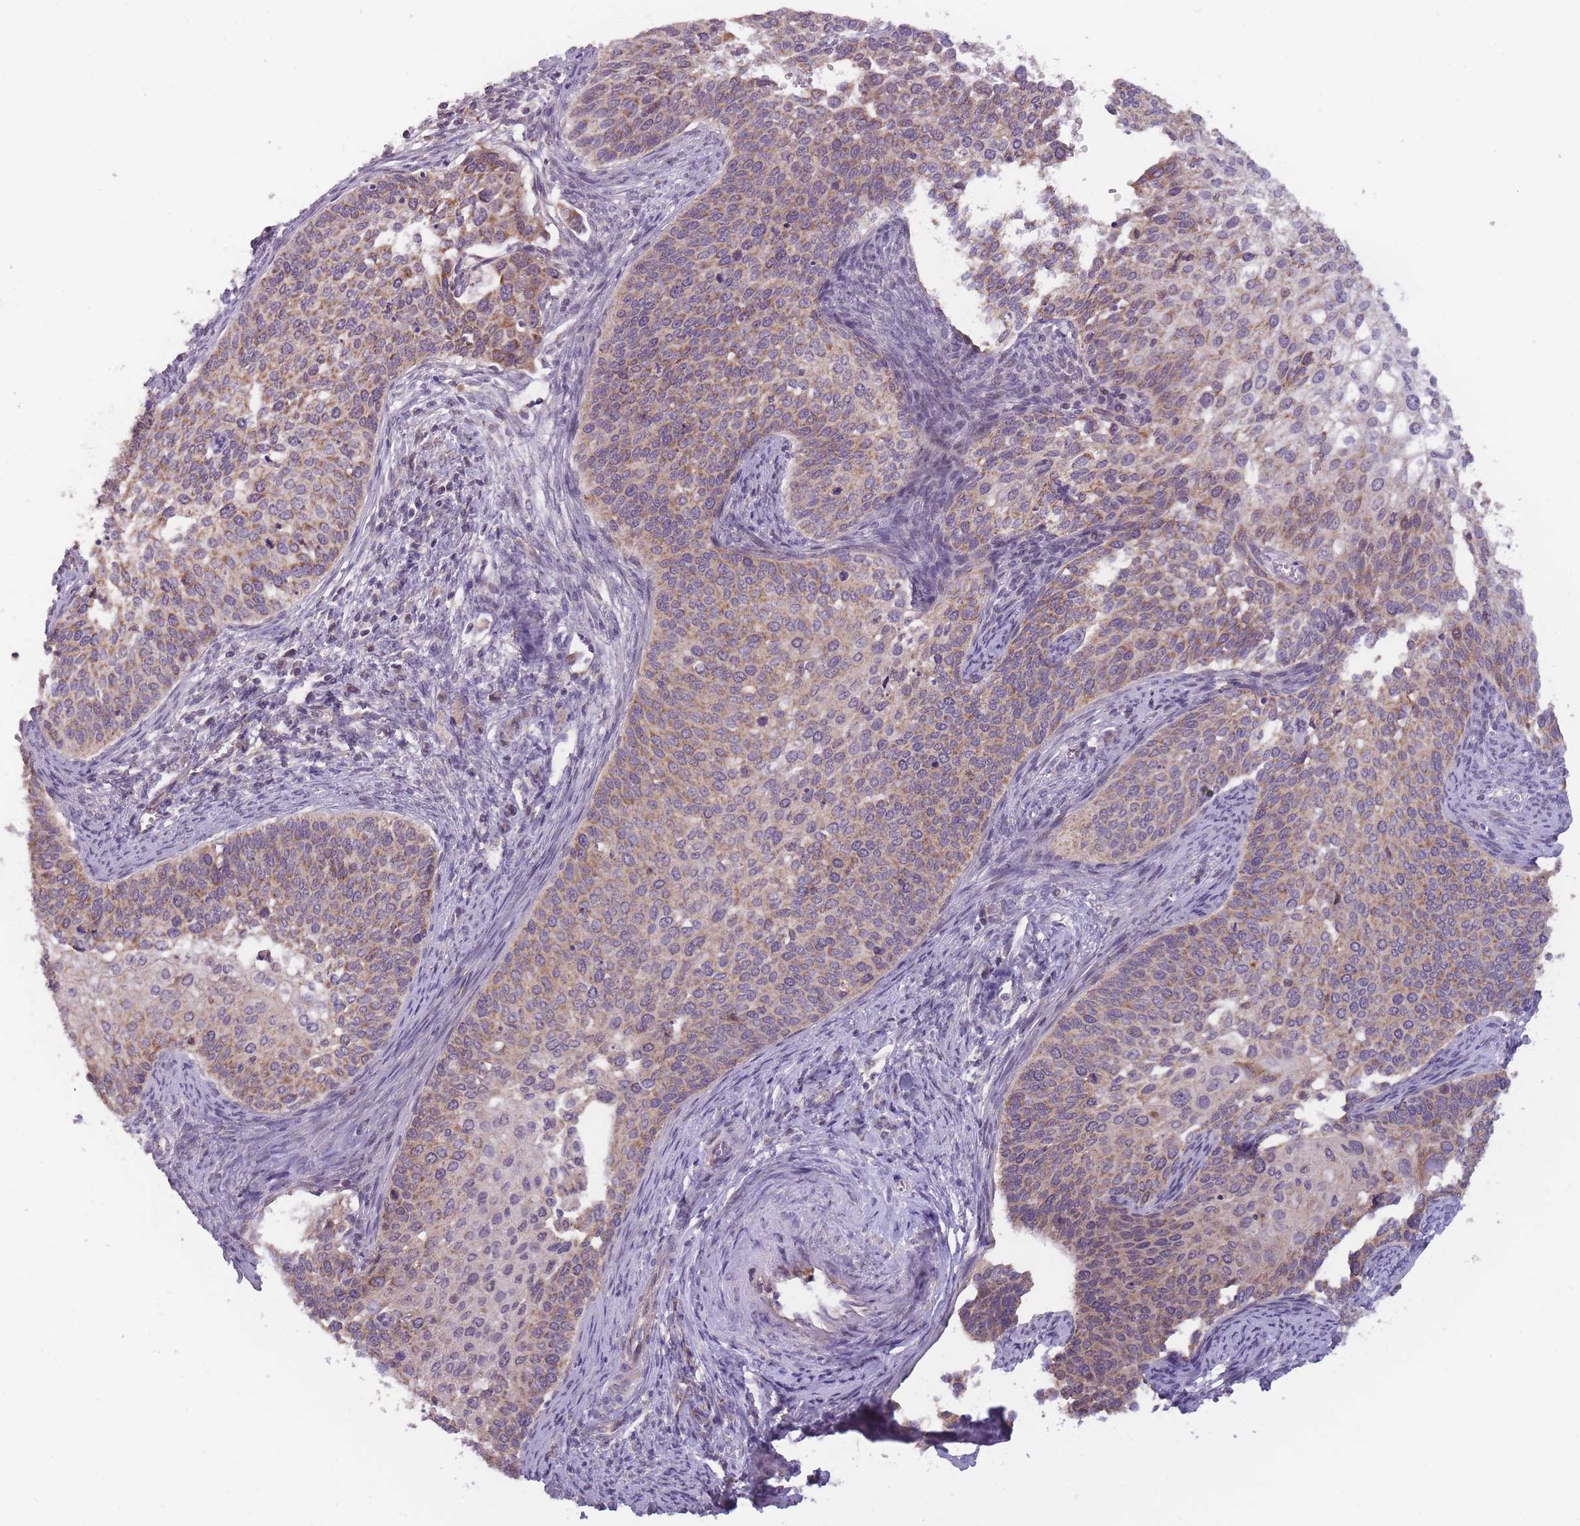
{"staining": {"intensity": "weak", "quantity": ">75%", "location": "cytoplasmic/membranous"}, "tissue": "cervical cancer", "cell_type": "Tumor cells", "image_type": "cancer", "snomed": [{"axis": "morphology", "description": "Squamous cell carcinoma, NOS"}, {"axis": "topography", "description": "Cervix"}], "caption": "This histopathology image displays IHC staining of cervical cancer (squamous cell carcinoma), with low weak cytoplasmic/membranous expression in about >75% of tumor cells.", "gene": "MRPS18C", "patient": {"sex": "female", "age": 44}}